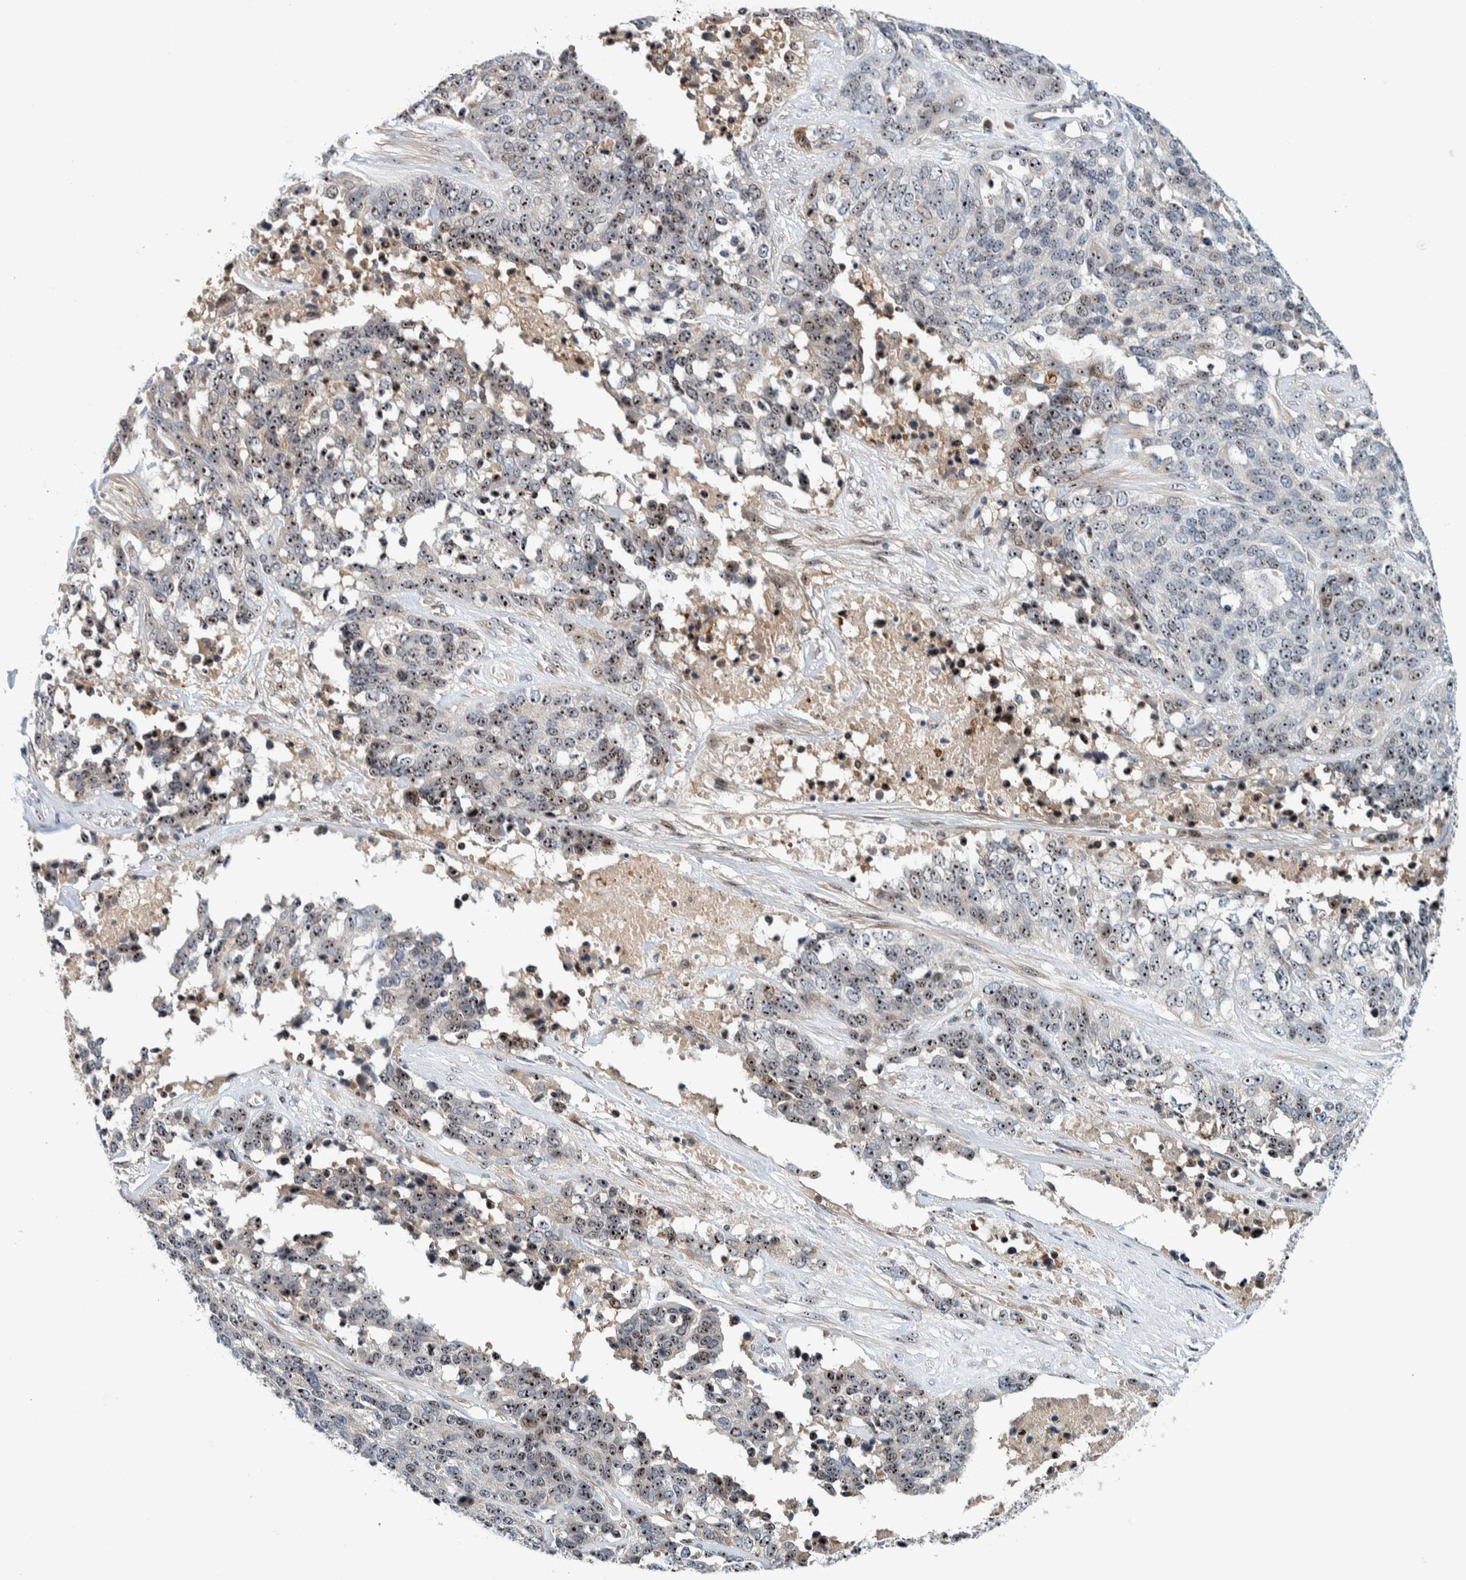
{"staining": {"intensity": "moderate", "quantity": ">75%", "location": "nuclear"}, "tissue": "ovarian cancer", "cell_type": "Tumor cells", "image_type": "cancer", "snomed": [{"axis": "morphology", "description": "Cystadenocarcinoma, serous, NOS"}, {"axis": "topography", "description": "Ovary"}], "caption": "An IHC photomicrograph of neoplastic tissue is shown. Protein staining in brown shows moderate nuclear positivity in ovarian serous cystadenocarcinoma within tumor cells.", "gene": "NOL11", "patient": {"sex": "female", "age": 44}}